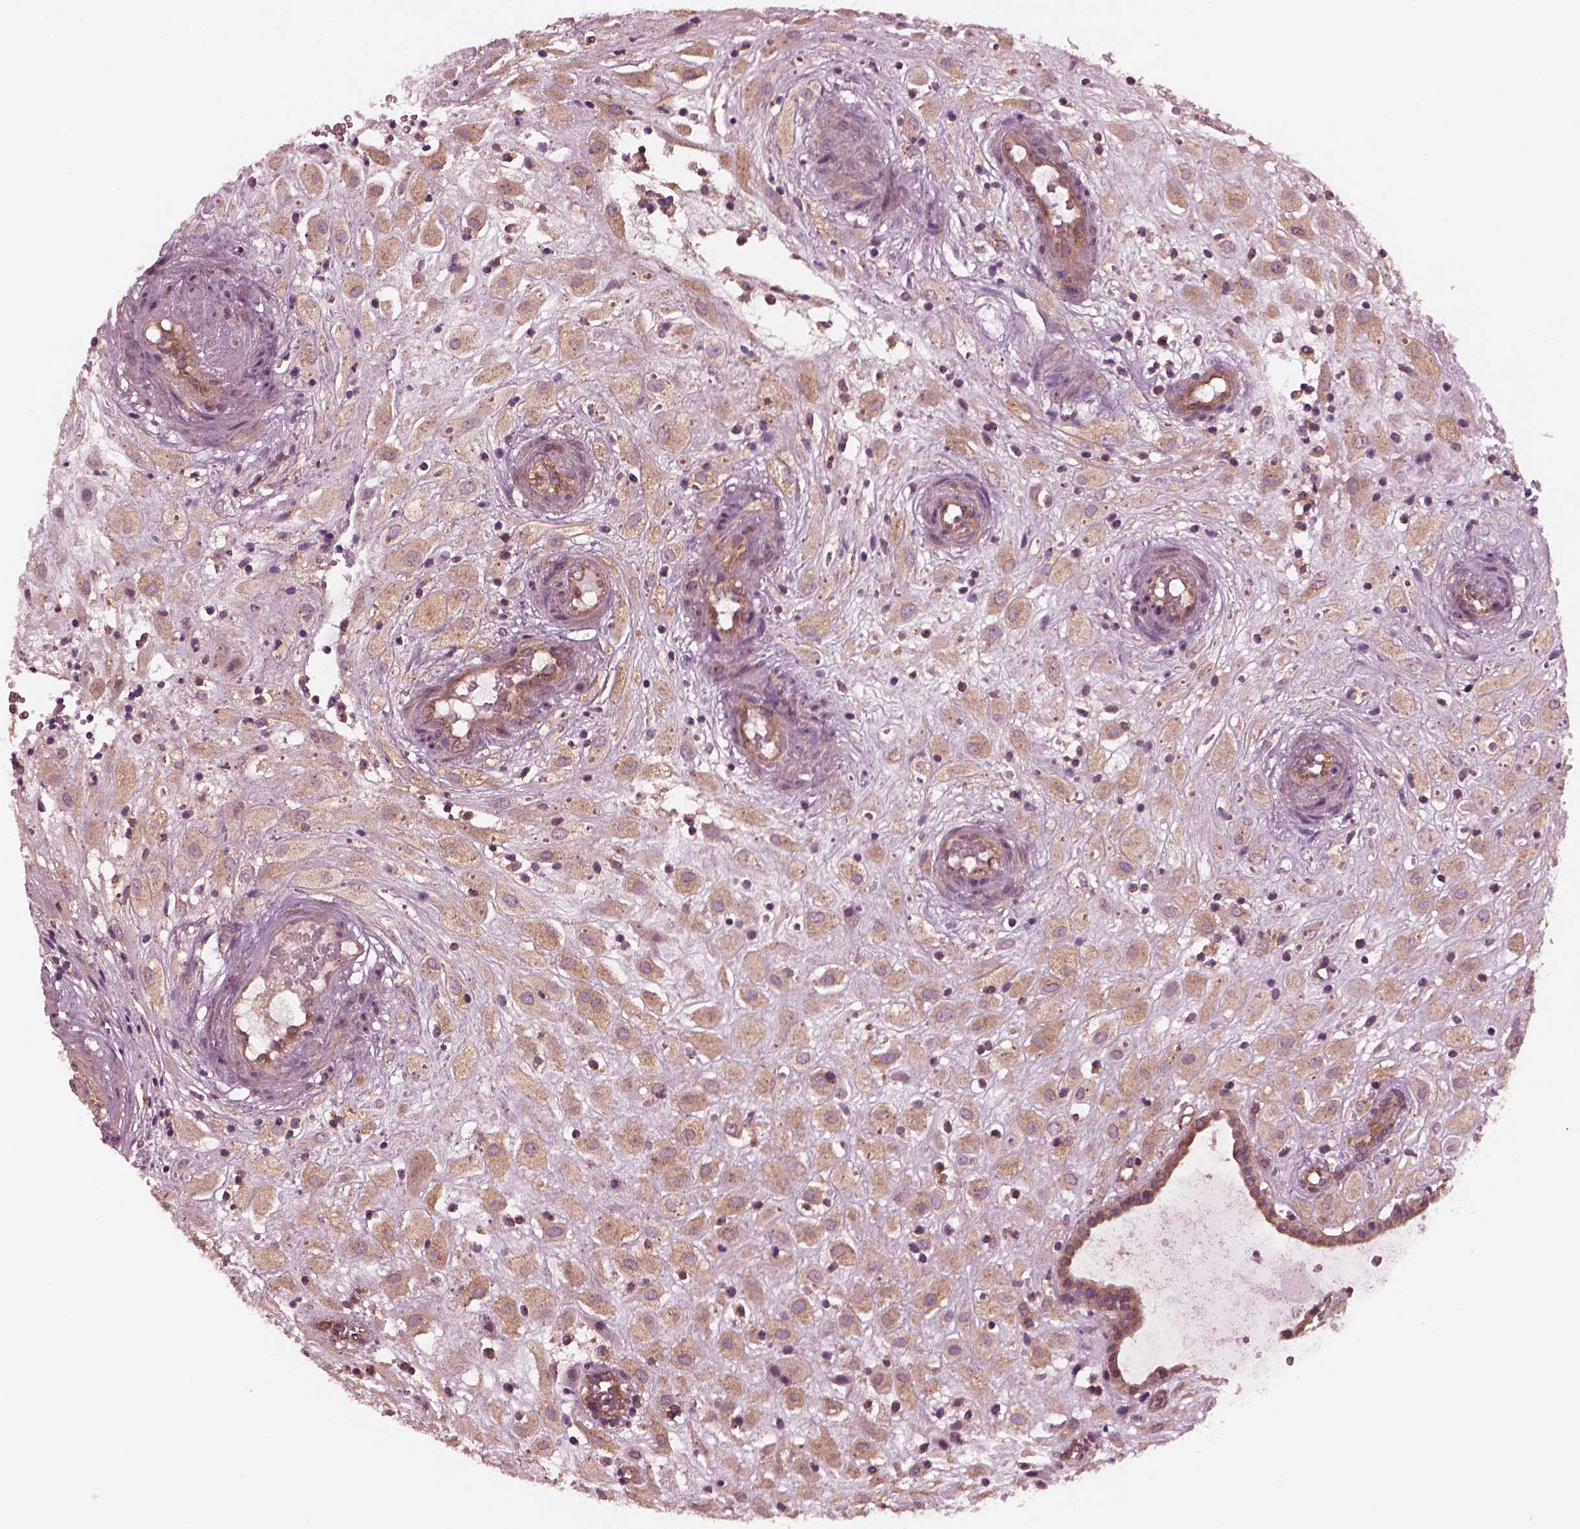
{"staining": {"intensity": "weak", "quantity": ">75%", "location": "cytoplasmic/membranous"}, "tissue": "placenta", "cell_type": "Decidual cells", "image_type": "normal", "snomed": [{"axis": "morphology", "description": "Normal tissue, NOS"}, {"axis": "topography", "description": "Placenta"}], "caption": "This micrograph demonstrates benign placenta stained with IHC to label a protein in brown. The cytoplasmic/membranous of decidual cells show weak positivity for the protein. Nuclei are counter-stained blue.", "gene": "TUBG1", "patient": {"sex": "female", "age": 24}}